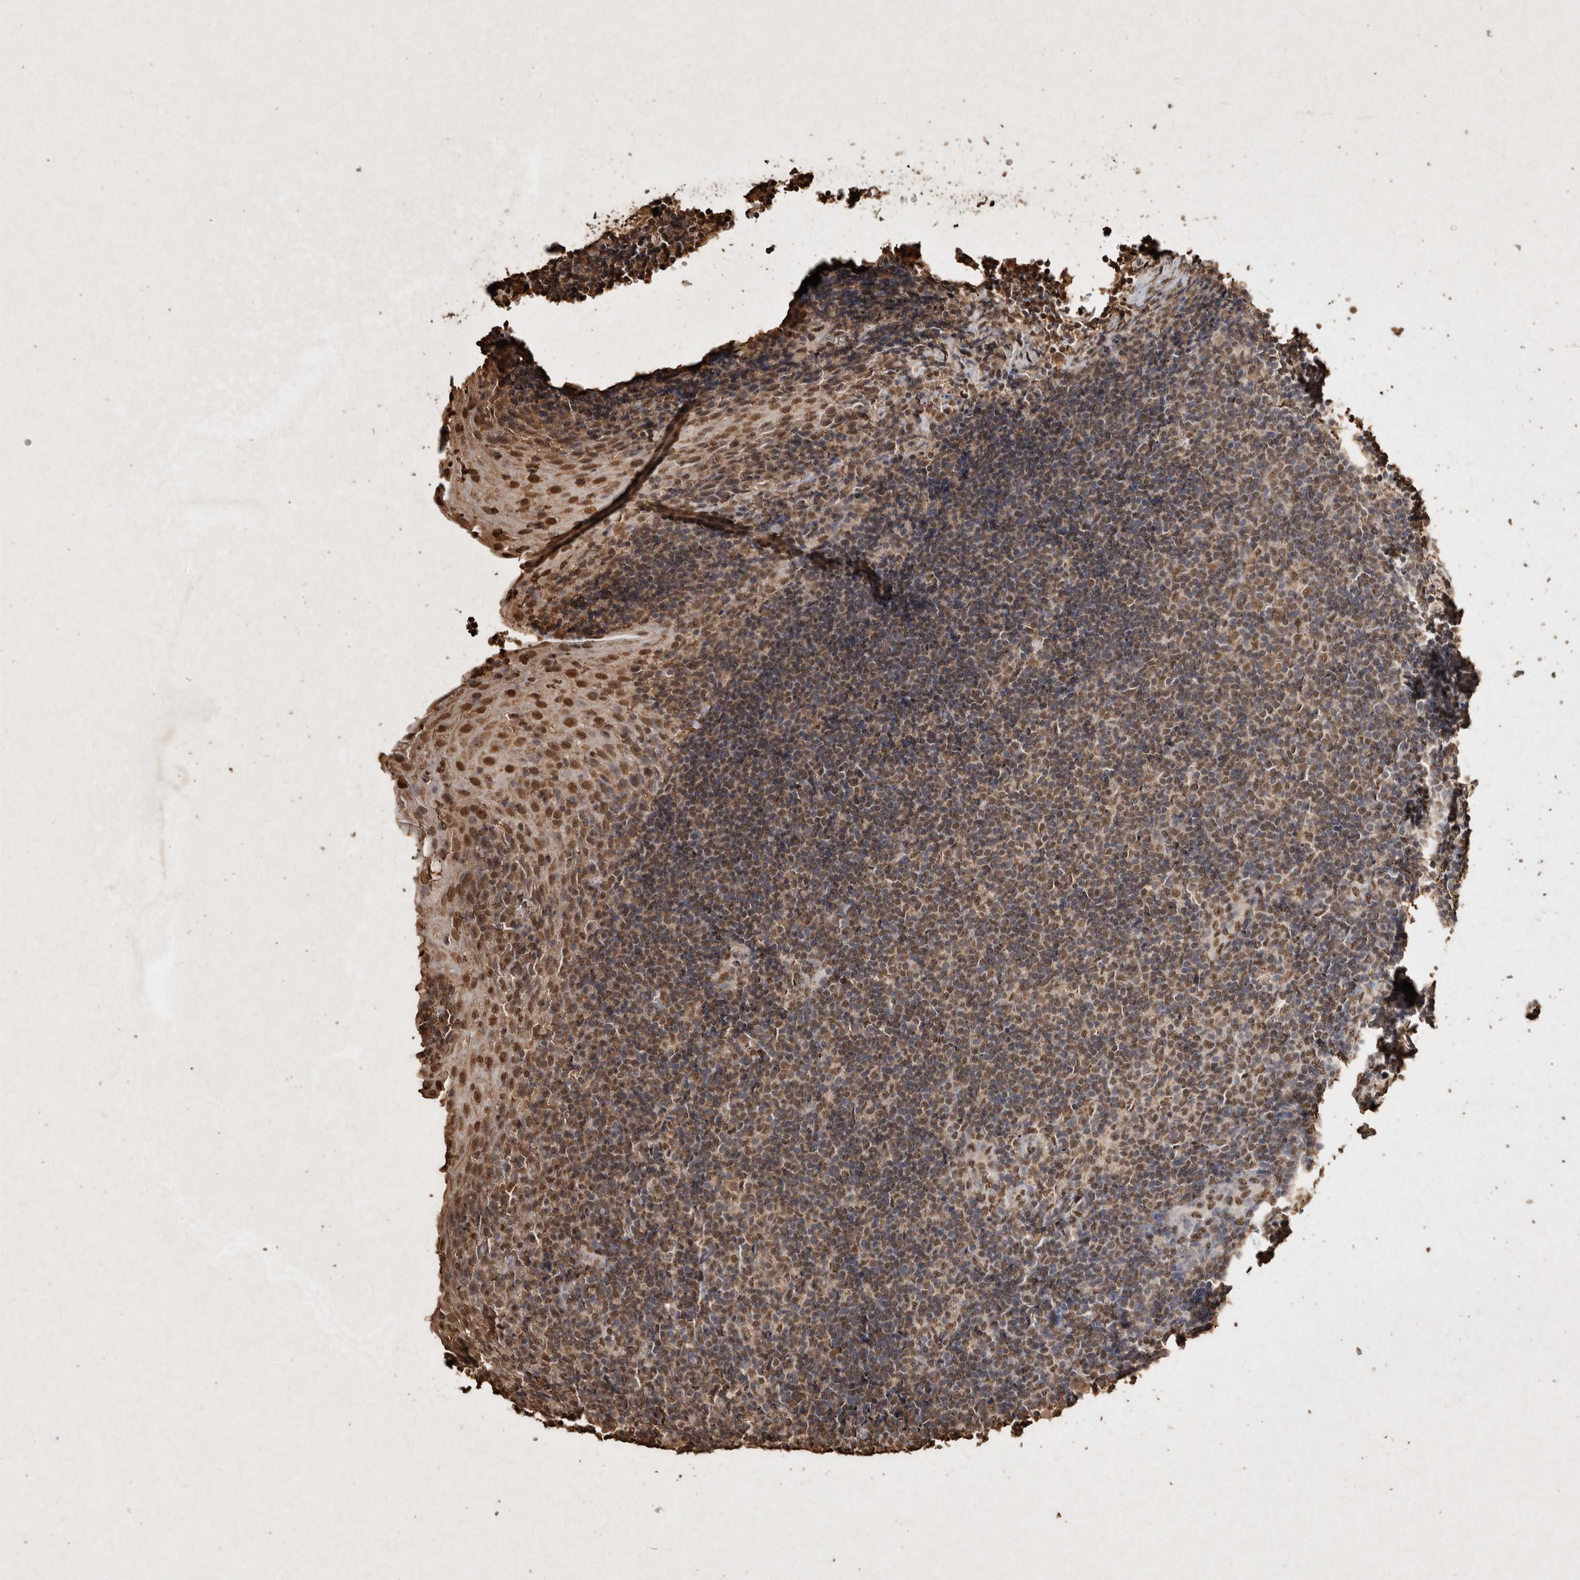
{"staining": {"intensity": "moderate", "quantity": ">75%", "location": "nuclear"}, "tissue": "tonsil", "cell_type": "Germinal center cells", "image_type": "normal", "snomed": [{"axis": "morphology", "description": "Normal tissue, NOS"}, {"axis": "topography", "description": "Tonsil"}], "caption": "Protein staining reveals moderate nuclear expression in about >75% of germinal center cells in benign tonsil.", "gene": "FSTL3", "patient": {"sex": "male", "age": 37}}